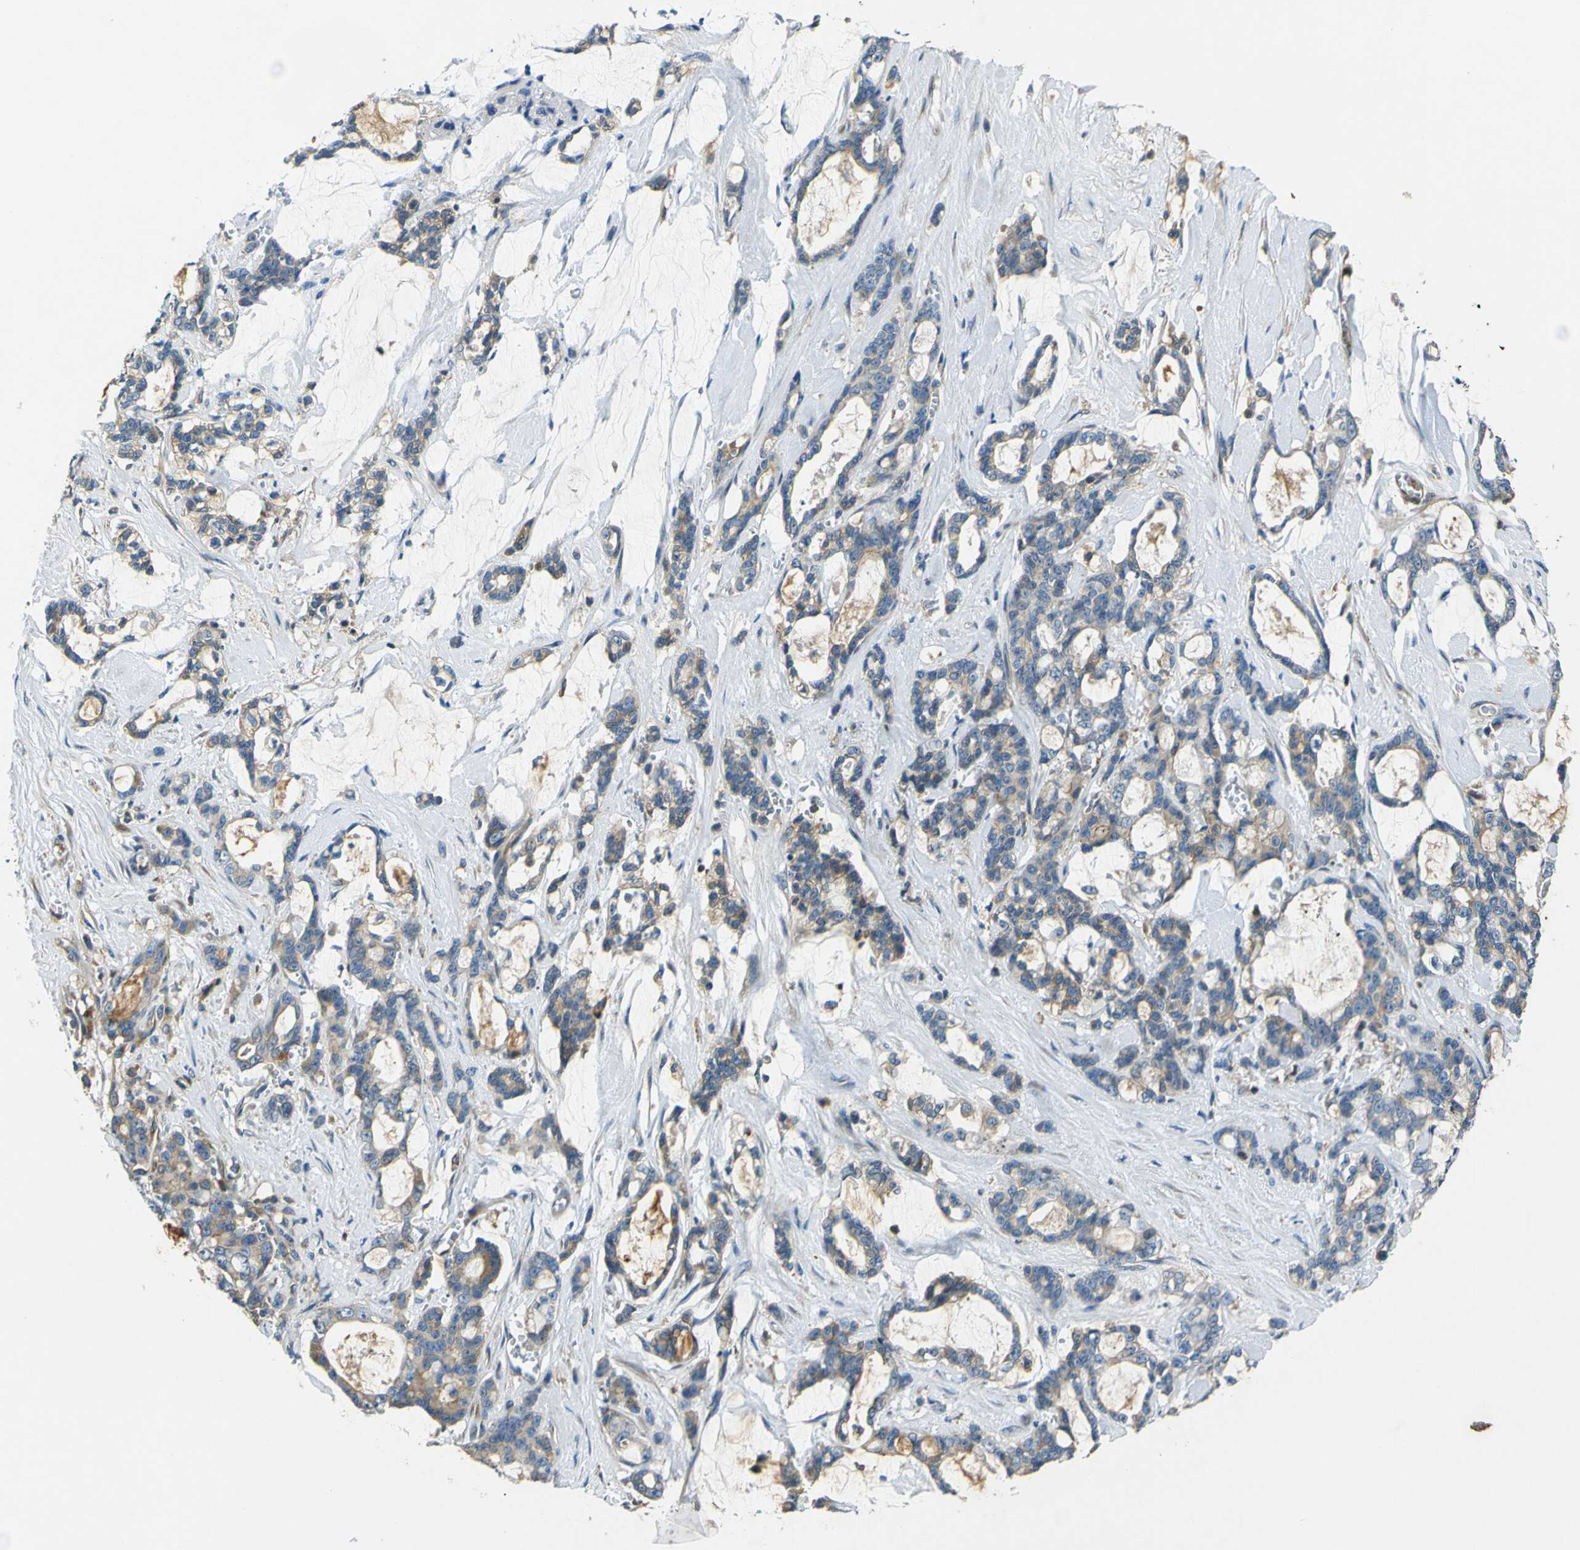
{"staining": {"intensity": "weak", "quantity": "25%-75%", "location": "cytoplasmic/membranous"}, "tissue": "pancreatic cancer", "cell_type": "Tumor cells", "image_type": "cancer", "snomed": [{"axis": "morphology", "description": "Adenocarcinoma, NOS"}, {"axis": "topography", "description": "Pancreas"}], "caption": "This photomicrograph shows adenocarcinoma (pancreatic) stained with immunohistochemistry (IHC) to label a protein in brown. The cytoplasmic/membranous of tumor cells show weak positivity for the protein. Nuclei are counter-stained blue.", "gene": "RAB1B", "patient": {"sex": "female", "age": 73}}